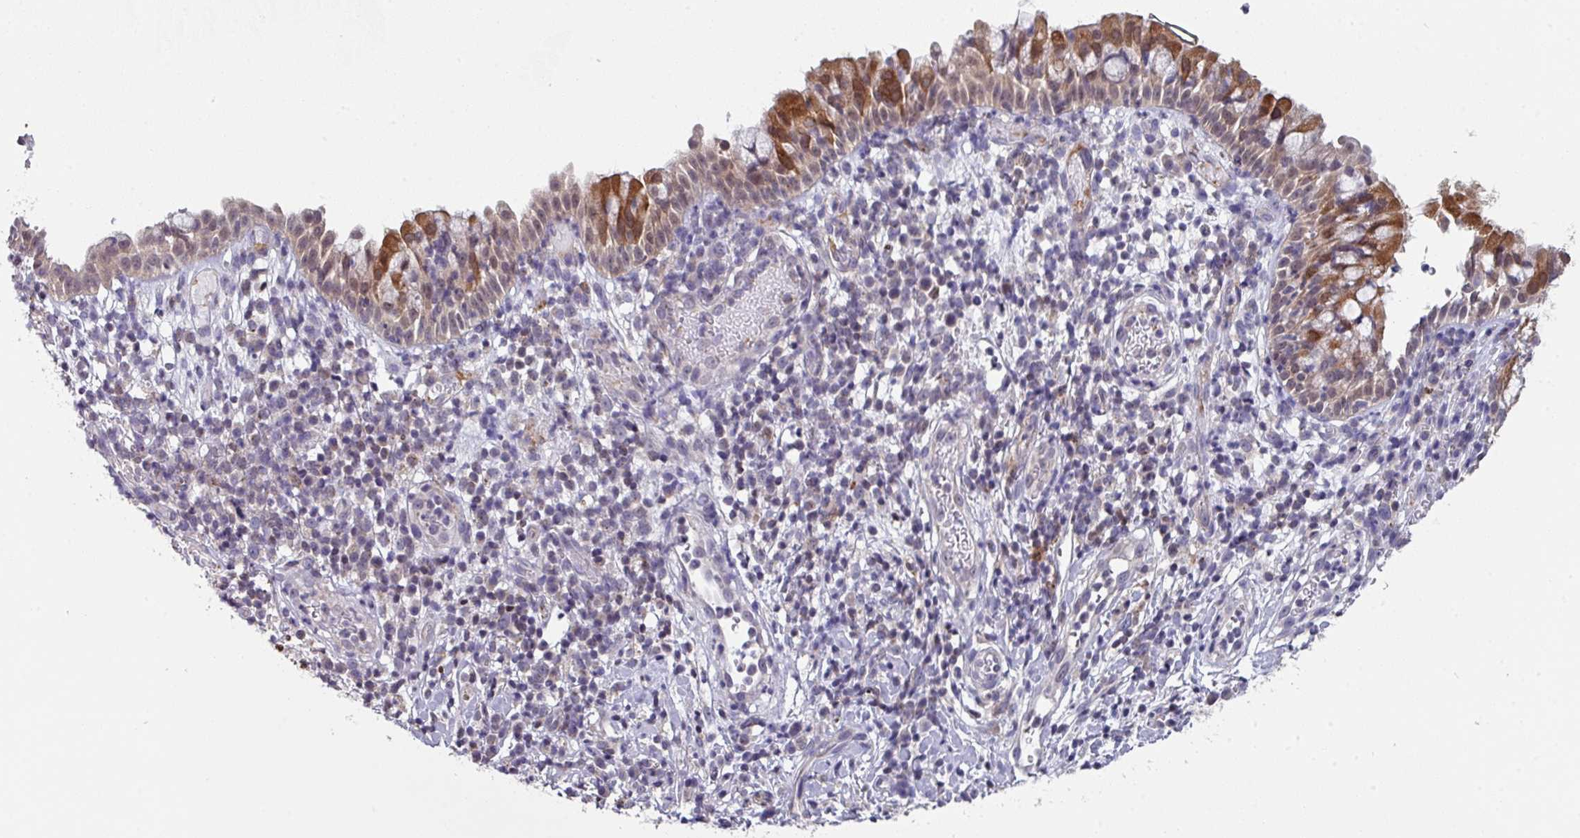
{"staining": {"intensity": "moderate", "quantity": "25%-75%", "location": "cytoplasmic/membranous"}, "tissue": "nasopharynx", "cell_type": "Respiratory epithelial cells", "image_type": "normal", "snomed": [{"axis": "morphology", "description": "Normal tissue, NOS"}, {"axis": "topography", "description": "Nasopharynx"}], "caption": "High-power microscopy captured an immunohistochemistry (IHC) histopathology image of benign nasopharynx, revealing moderate cytoplasmic/membranous staining in about 25%-75% of respiratory epithelial cells.", "gene": "DCAF12L1", "patient": {"sex": "male", "age": 65}}